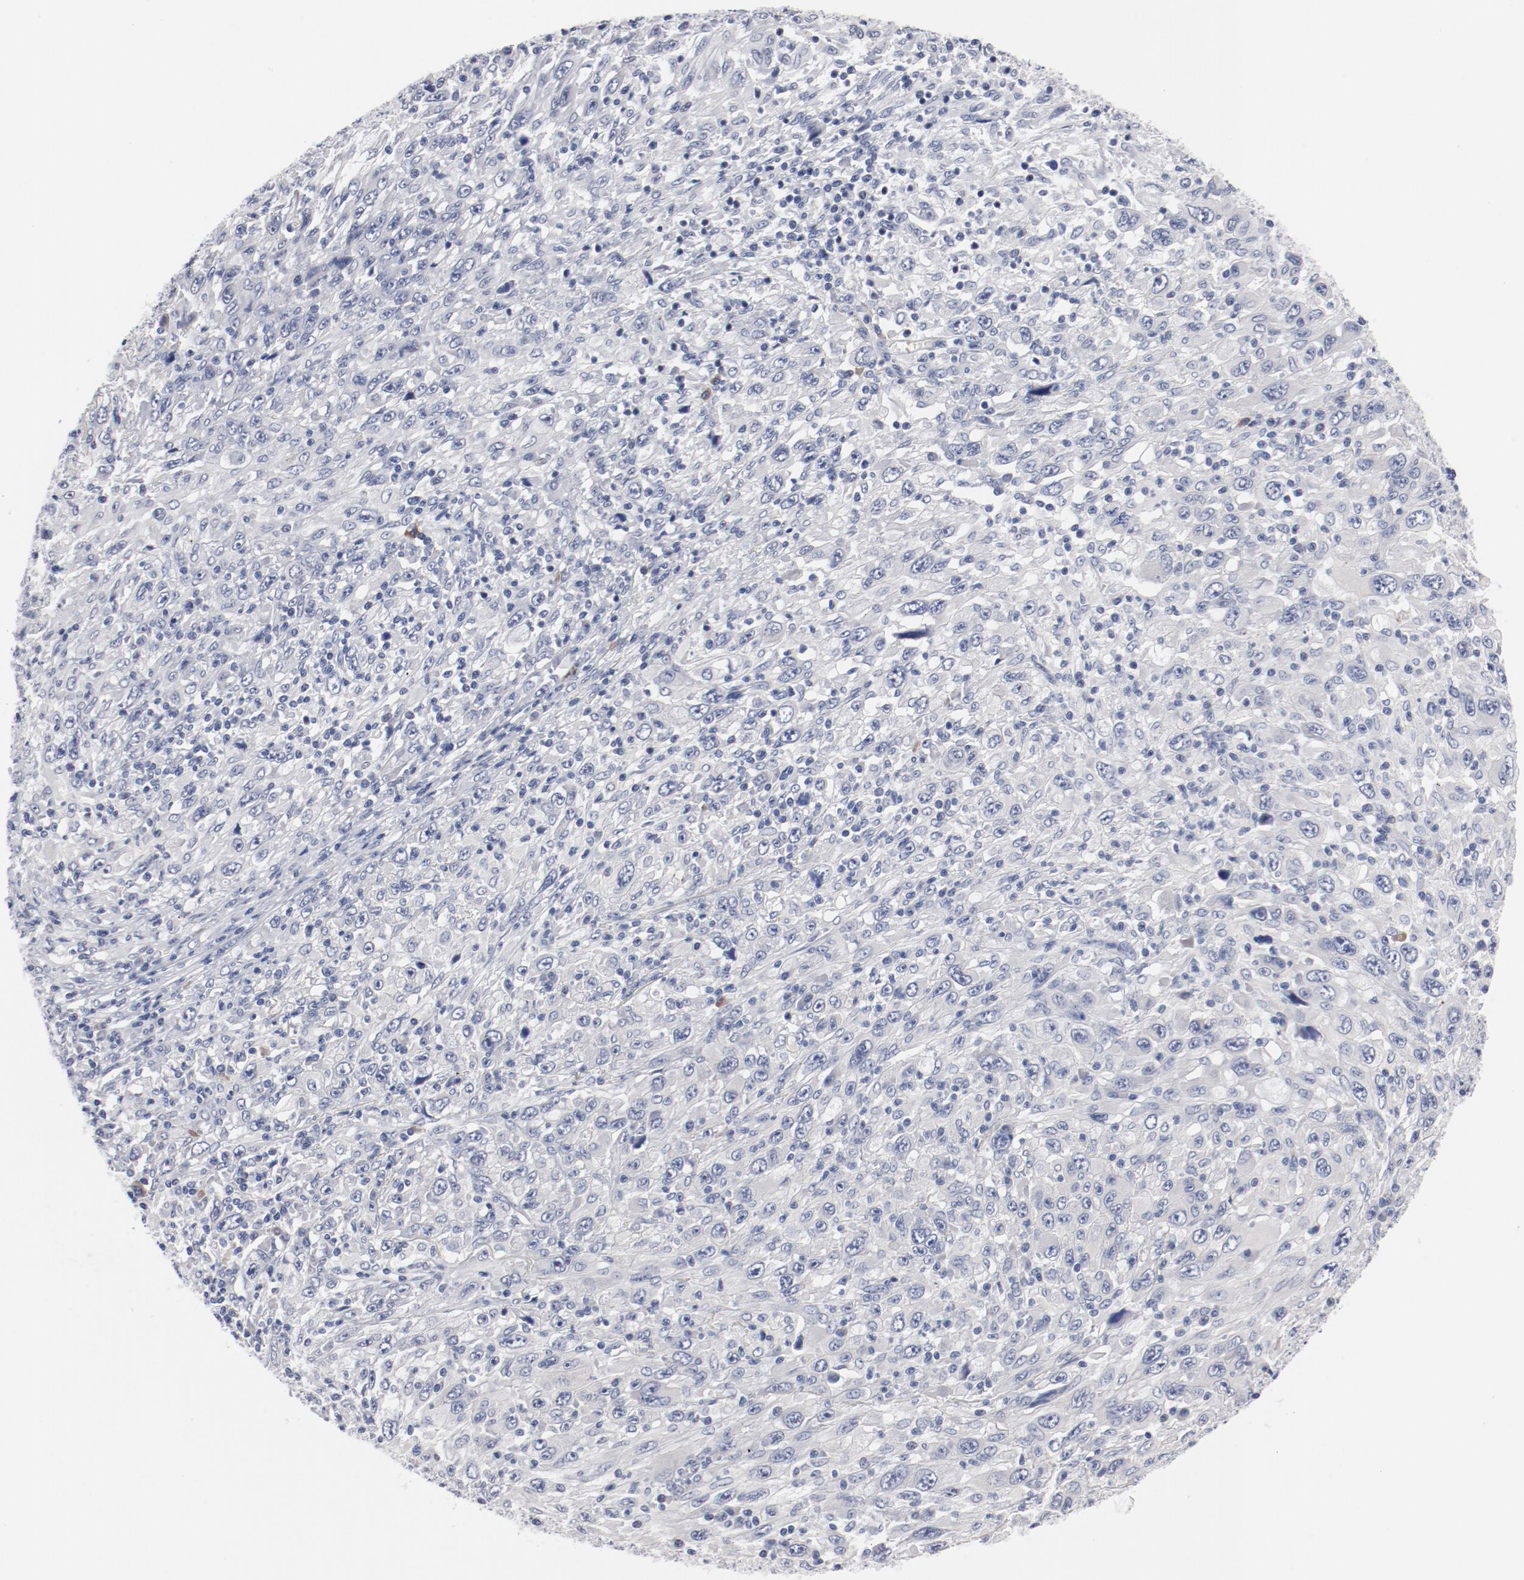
{"staining": {"intensity": "negative", "quantity": "none", "location": "none"}, "tissue": "melanoma", "cell_type": "Tumor cells", "image_type": "cancer", "snomed": [{"axis": "morphology", "description": "Malignant melanoma, Metastatic site"}, {"axis": "topography", "description": "Skin"}], "caption": "This is an immunohistochemistry image of melanoma. There is no positivity in tumor cells.", "gene": "KCNK13", "patient": {"sex": "female", "age": 56}}